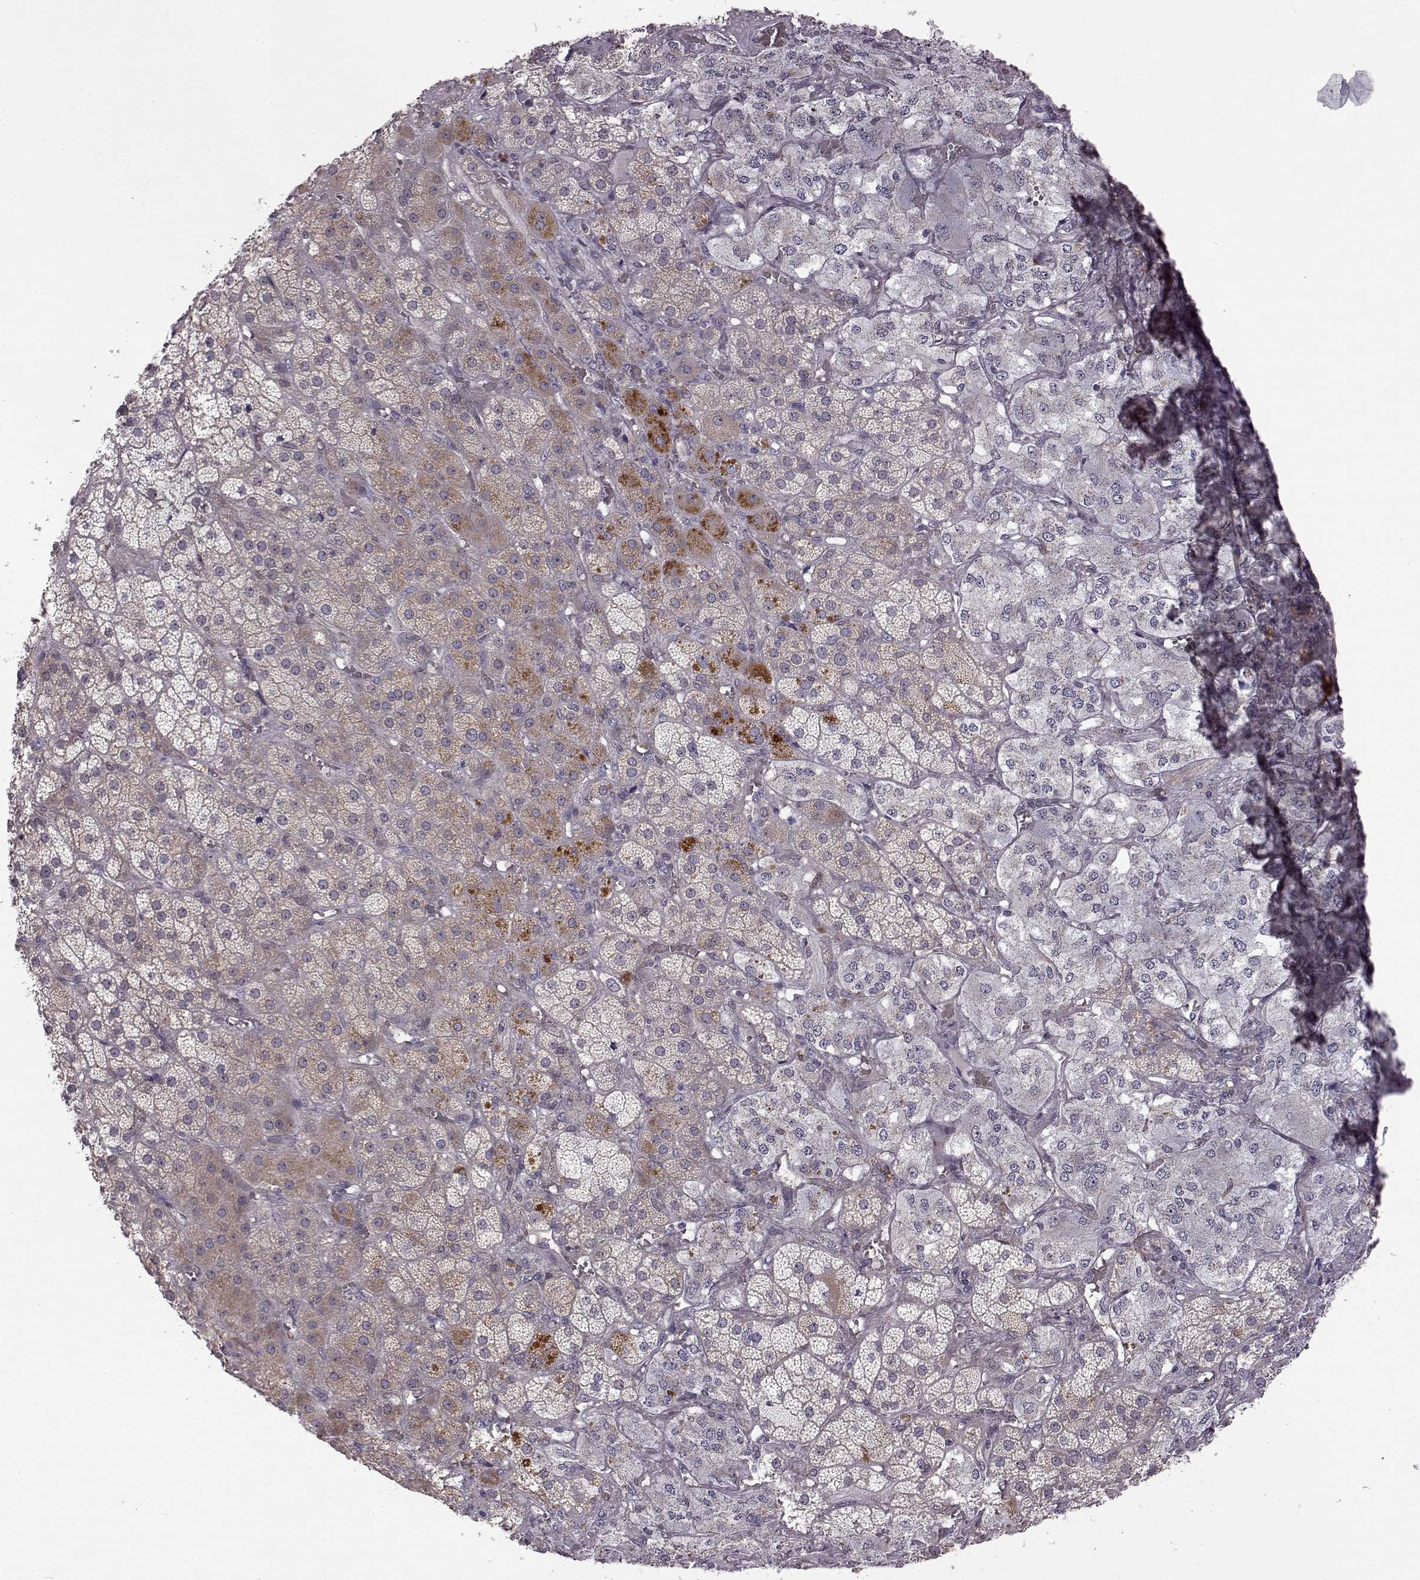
{"staining": {"intensity": "moderate", "quantity": "<25%", "location": "cytoplasmic/membranous"}, "tissue": "adrenal gland", "cell_type": "Glandular cells", "image_type": "normal", "snomed": [{"axis": "morphology", "description": "Normal tissue, NOS"}, {"axis": "topography", "description": "Adrenal gland"}], "caption": "A high-resolution photomicrograph shows IHC staining of normal adrenal gland, which displays moderate cytoplasmic/membranous staining in about <25% of glandular cells.", "gene": "B3GNT6", "patient": {"sex": "male", "age": 57}}